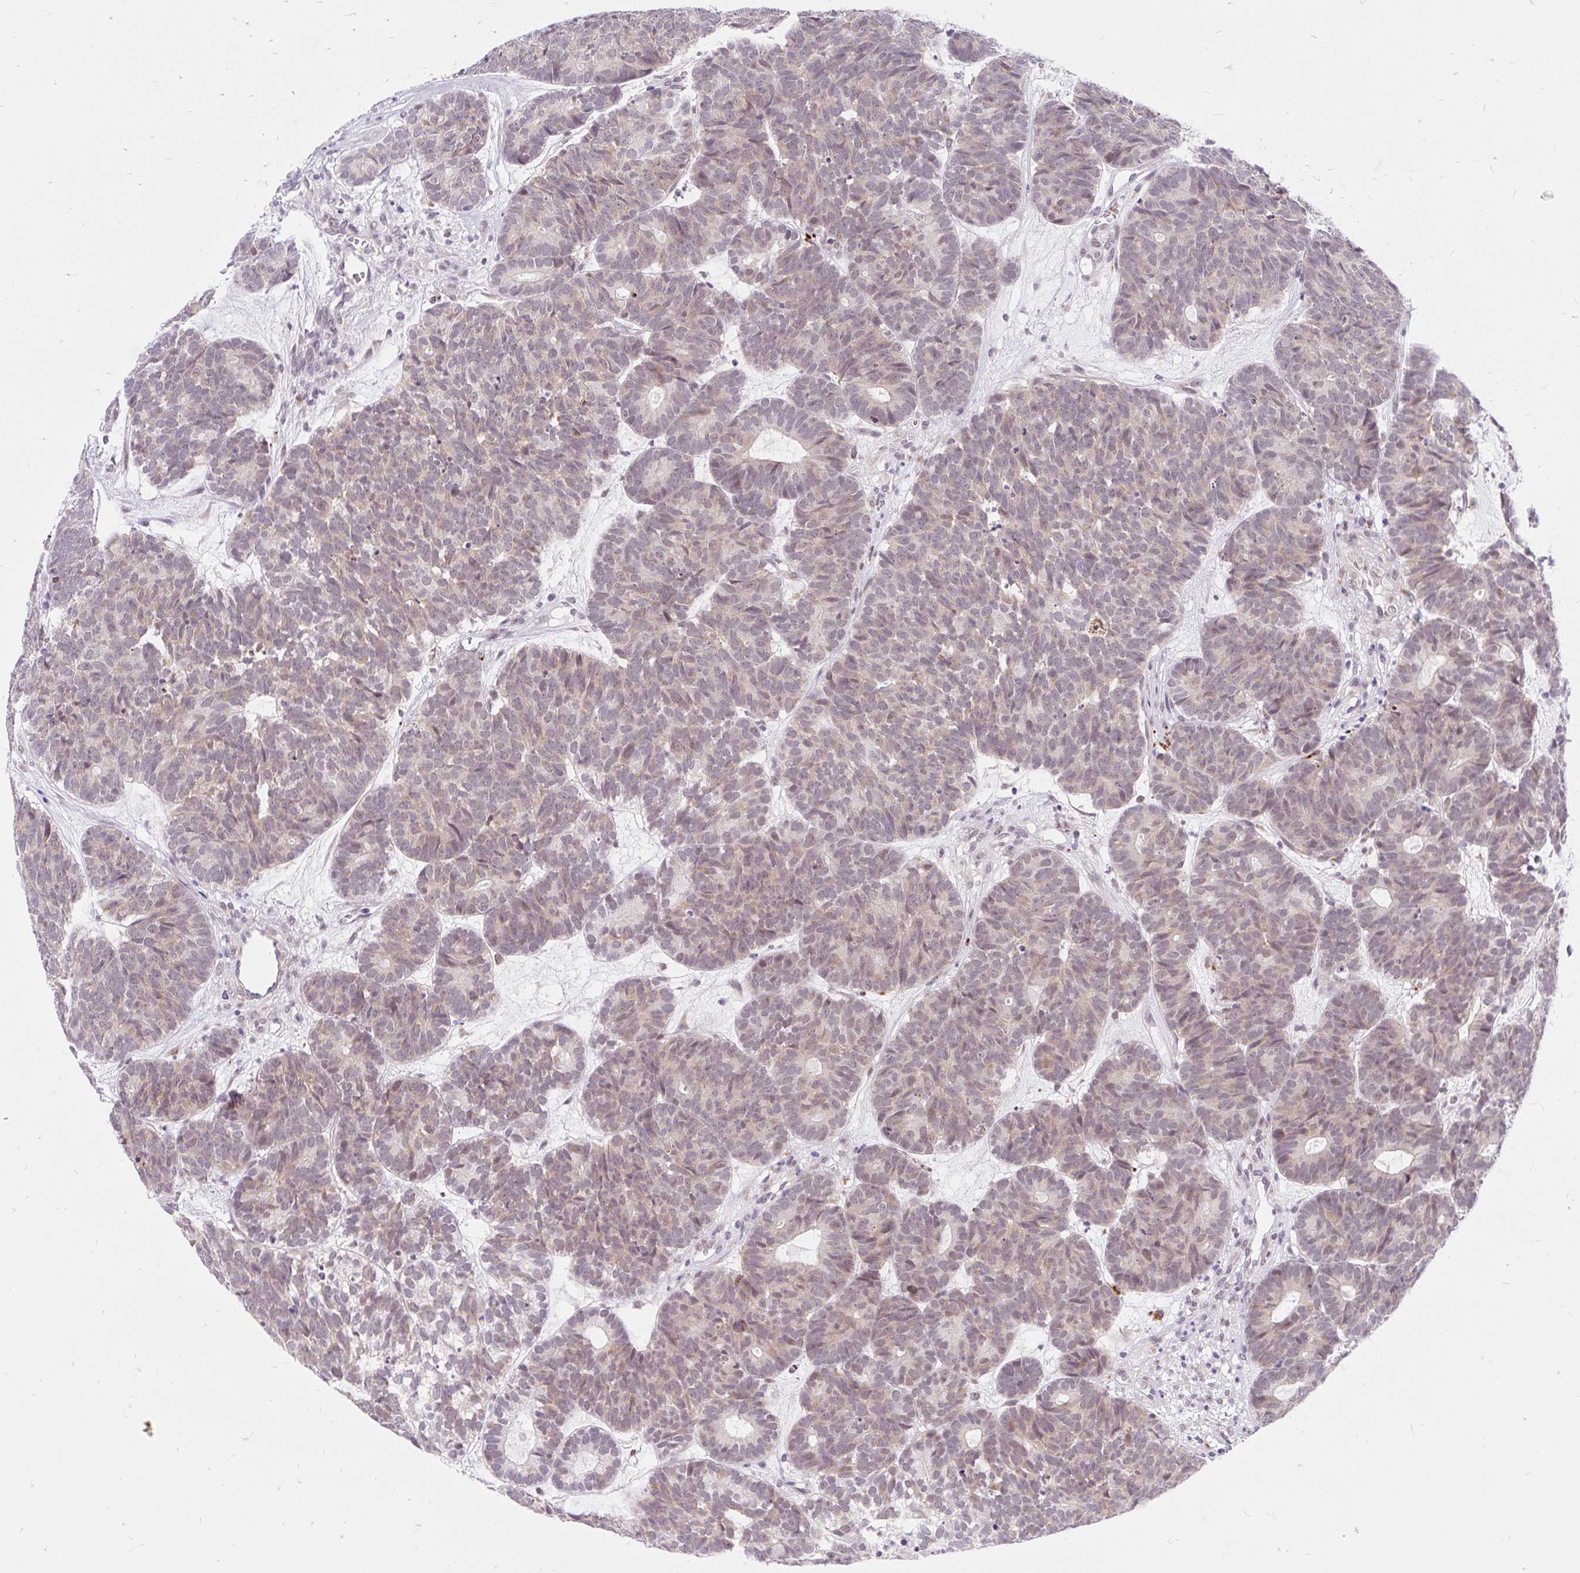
{"staining": {"intensity": "weak", "quantity": "25%-75%", "location": "cytoplasmic/membranous"}, "tissue": "head and neck cancer", "cell_type": "Tumor cells", "image_type": "cancer", "snomed": [{"axis": "morphology", "description": "Adenocarcinoma, NOS"}, {"axis": "topography", "description": "Head-Neck"}], "caption": "A low amount of weak cytoplasmic/membranous positivity is identified in about 25%-75% of tumor cells in adenocarcinoma (head and neck) tissue.", "gene": "SRSF10", "patient": {"sex": "female", "age": 81}}